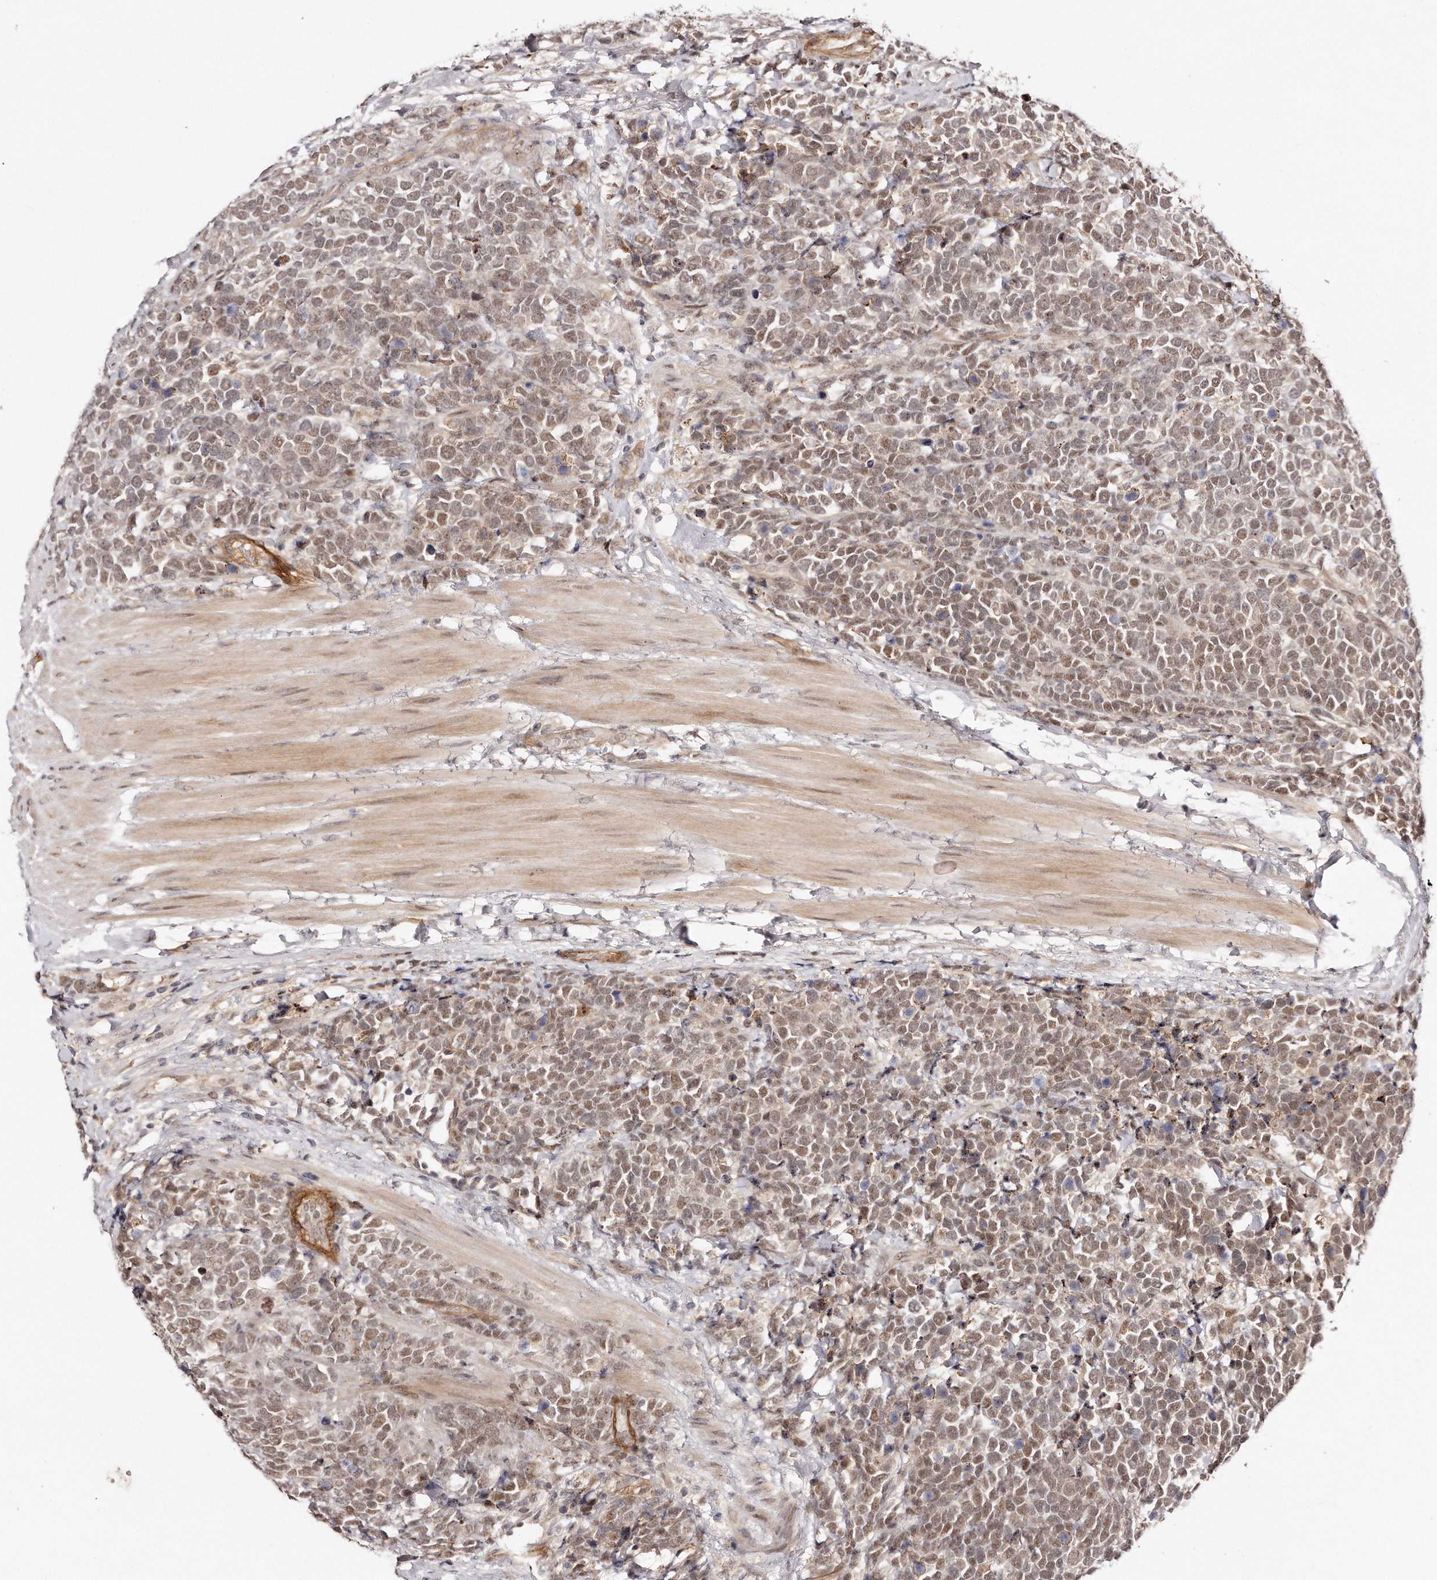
{"staining": {"intensity": "moderate", "quantity": ">75%", "location": "nuclear"}, "tissue": "urothelial cancer", "cell_type": "Tumor cells", "image_type": "cancer", "snomed": [{"axis": "morphology", "description": "Urothelial carcinoma, High grade"}, {"axis": "topography", "description": "Urinary bladder"}], "caption": "Protein analysis of urothelial carcinoma (high-grade) tissue demonstrates moderate nuclear staining in about >75% of tumor cells. (DAB = brown stain, brightfield microscopy at high magnification).", "gene": "SOX4", "patient": {"sex": "female", "age": 82}}